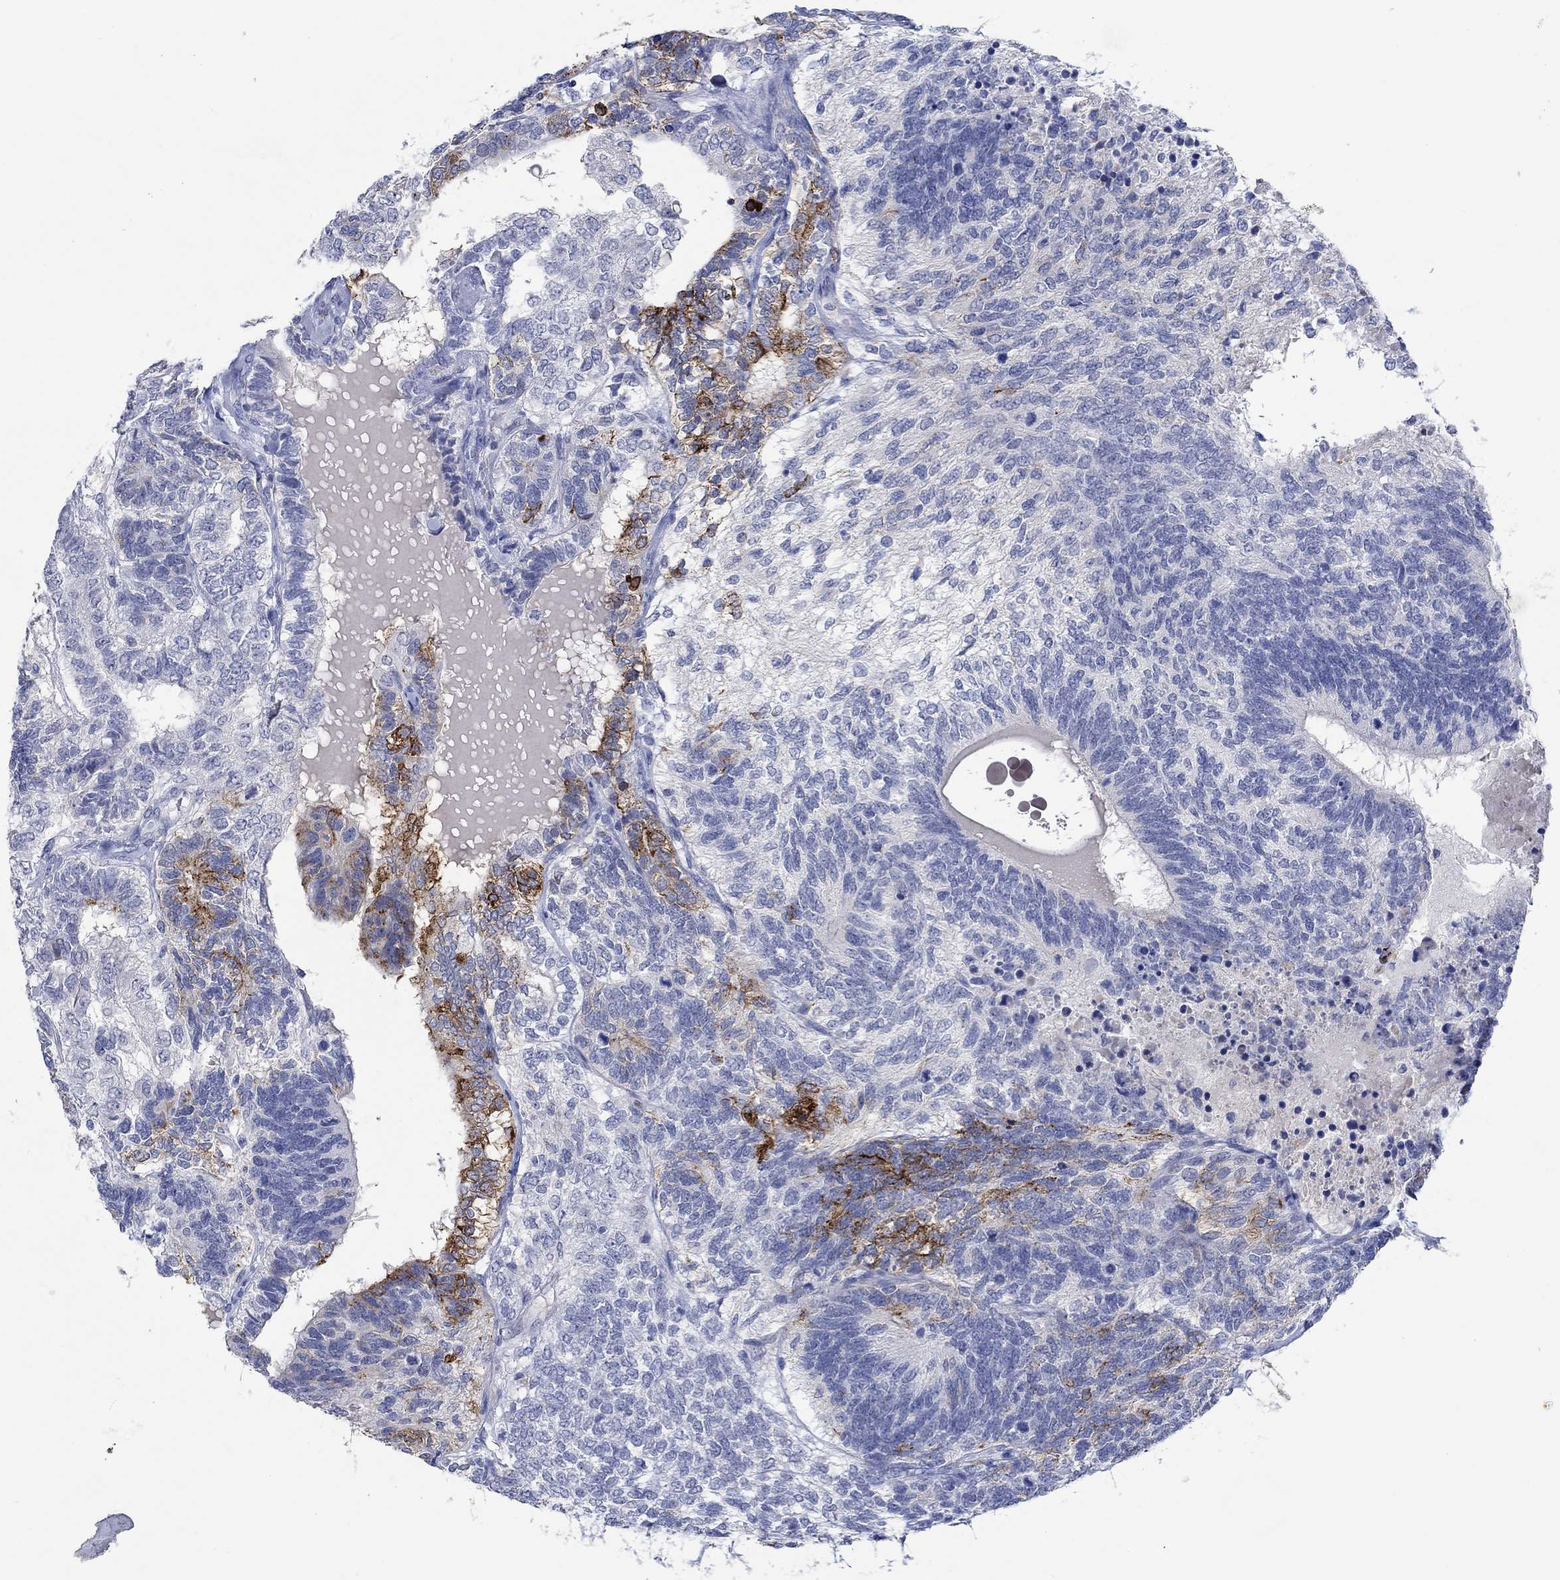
{"staining": {"intensity": "strong", "quantity": "<25%", "location": "cytoplasmic/membranous"}, "tissue": "testis cancer", "cell_type": "Tumor cells", "image_type": "cancer", "snomed": [{"axis": "morphology", "description": "Seminoma, NOS"}, {"axis": "morphology", "description": "Carcinoma, Embryonal, NOS"}, {"axis": "topography", "description": "Testis"}], "caption": "Testis seminoma stained with a protein marker reveals strong staining in tumor cells.", "gene": "DLK1", "patient": {"sex": "male", "age": 41}}